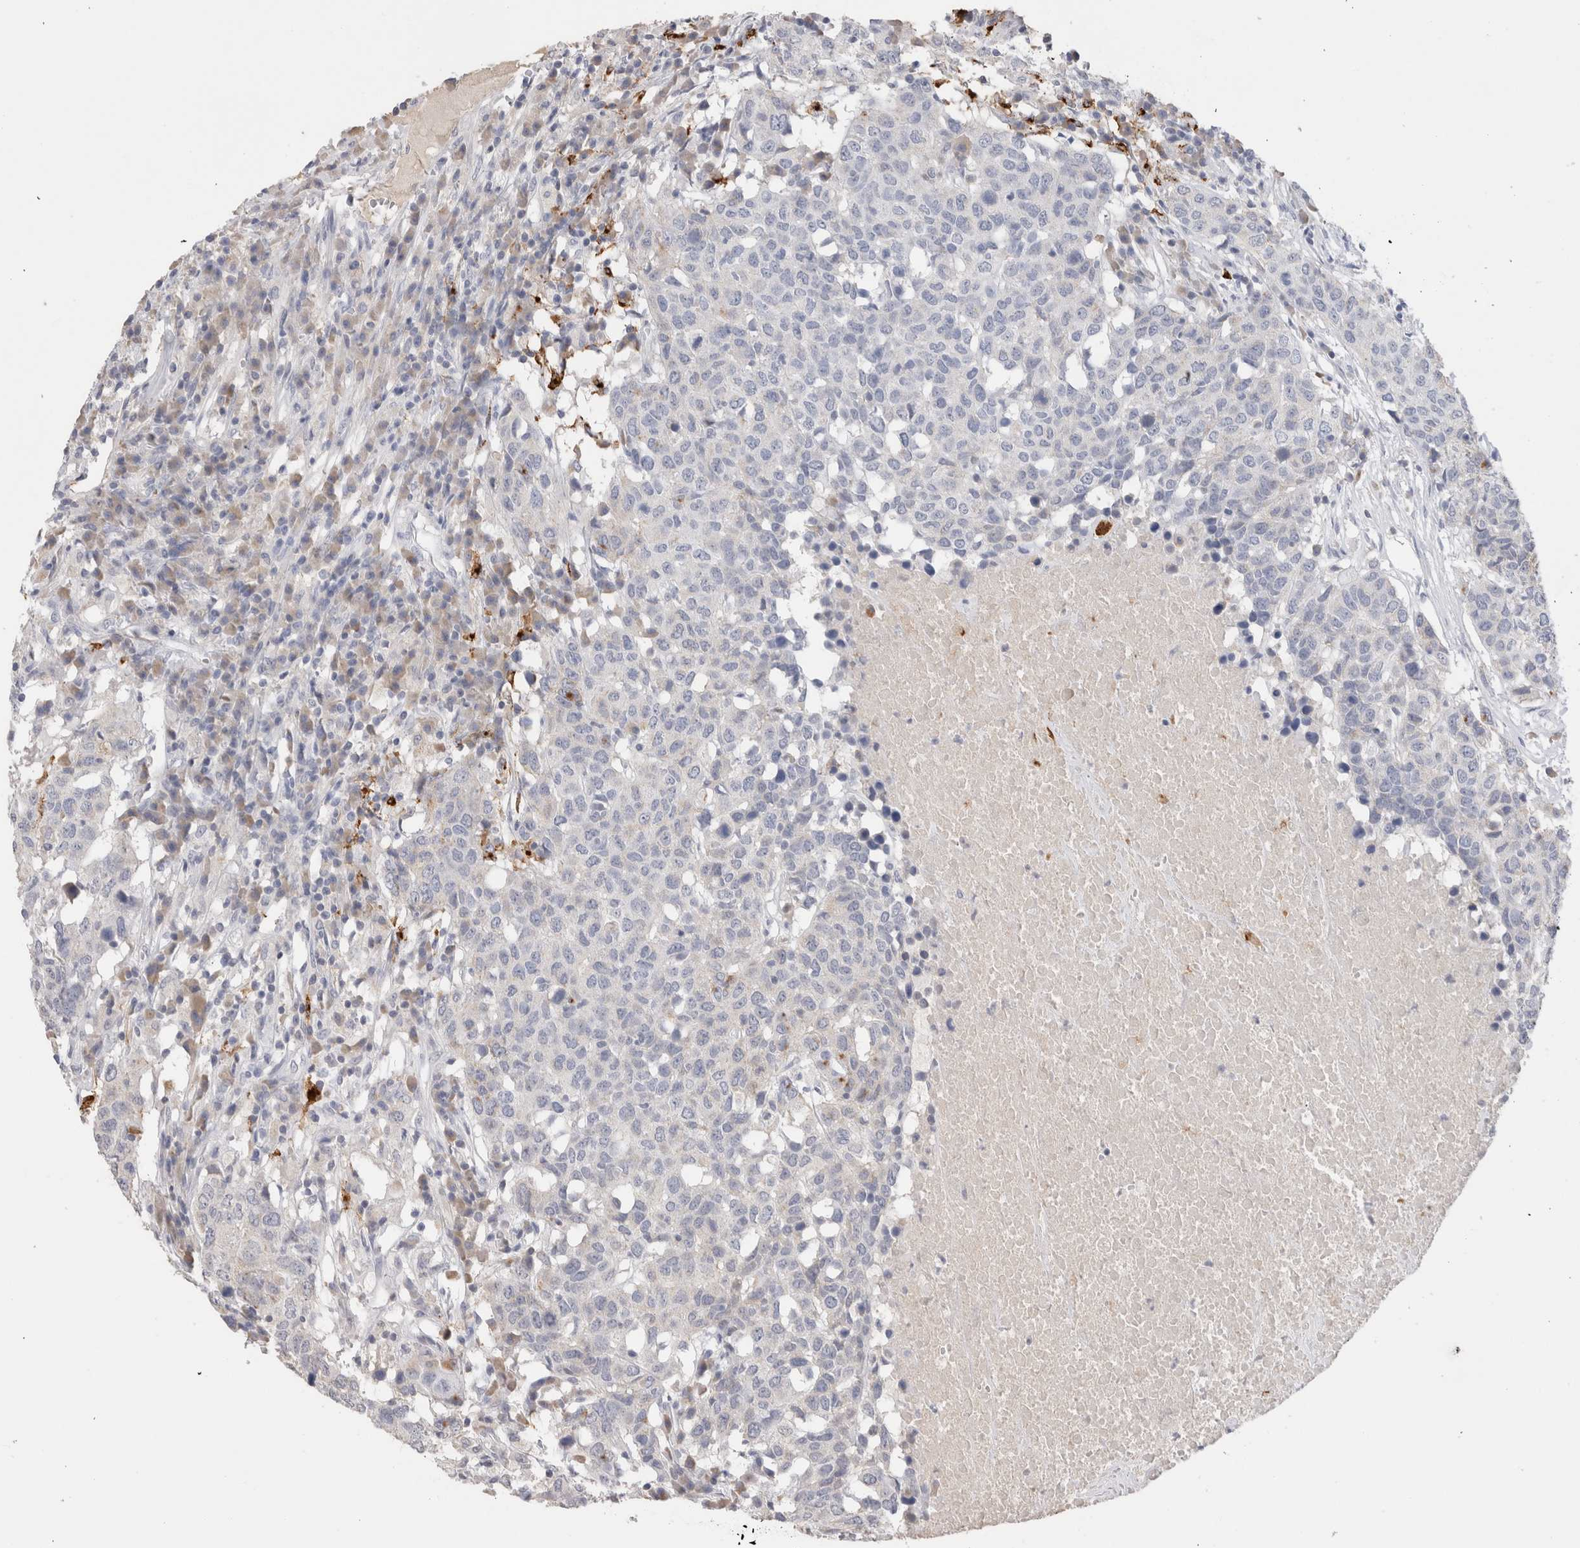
{"staining": {"intensity": "negative", "quantity": "none", "location": "none"}, "tissue": "head and neck cancer", "cell_type": "Tumor cells", "image_type": "cancer", "snomed": [{"axis": "morphology", "description": "Squamous cell carcinoma, NOS"}, {"axis": "topography", "description": "Head-Neck"}], "caption": "There is no significant expression in tumor cells of squamous cell carcinoma (head and neck).", "gene": "LAMP3", "patient": {"sex": "male", "age": 66}}